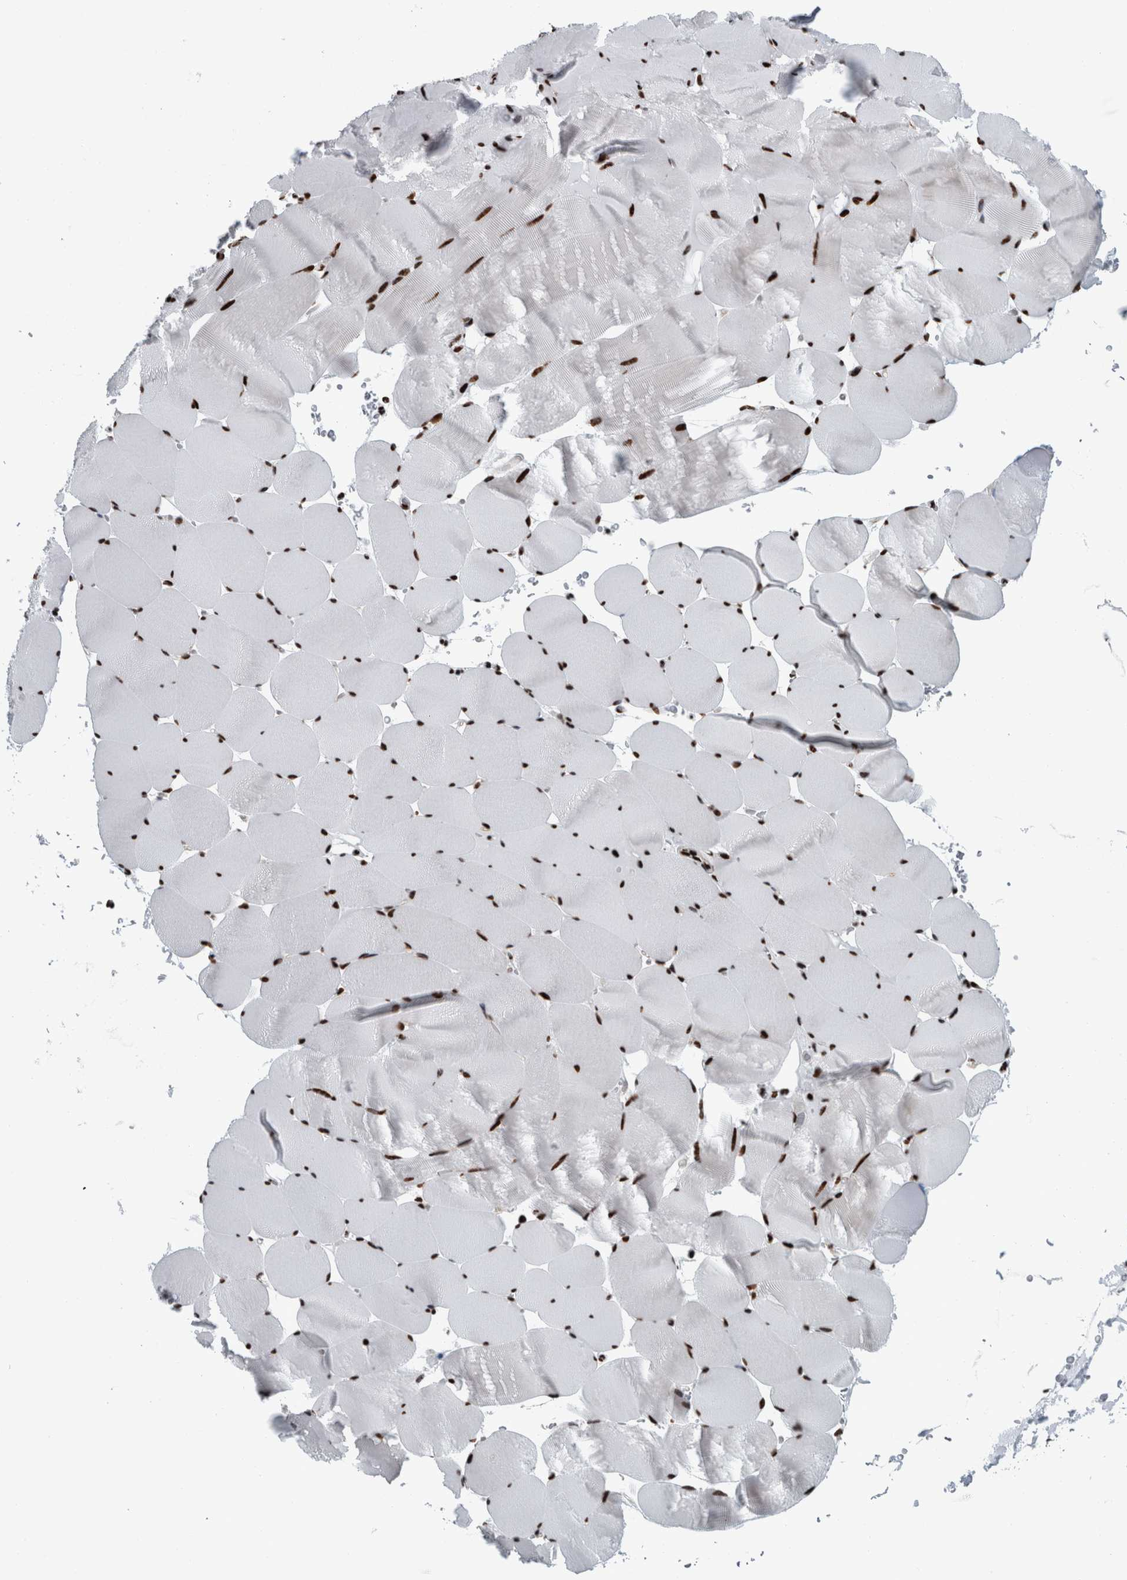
{"staining": {"intensity": "strong", "quantity": ">75%", "location": "nuclear"}, "tissue": "skeletal muscle", "cell_type": "Myocytes", "image_type": "normal", "snomed": [{"axis": "morphology", "description": "Normal tissue, NOS"}, {"axis": "topography", "description": "Skeletal muscle"}], "caption": "Myocytes show high levels of strong nuclear positivity in approximately >75% of cells in benign human skeletal muscle.", "gene": "DNMT3A", "patient": {"sex": "male", "age": 62}}